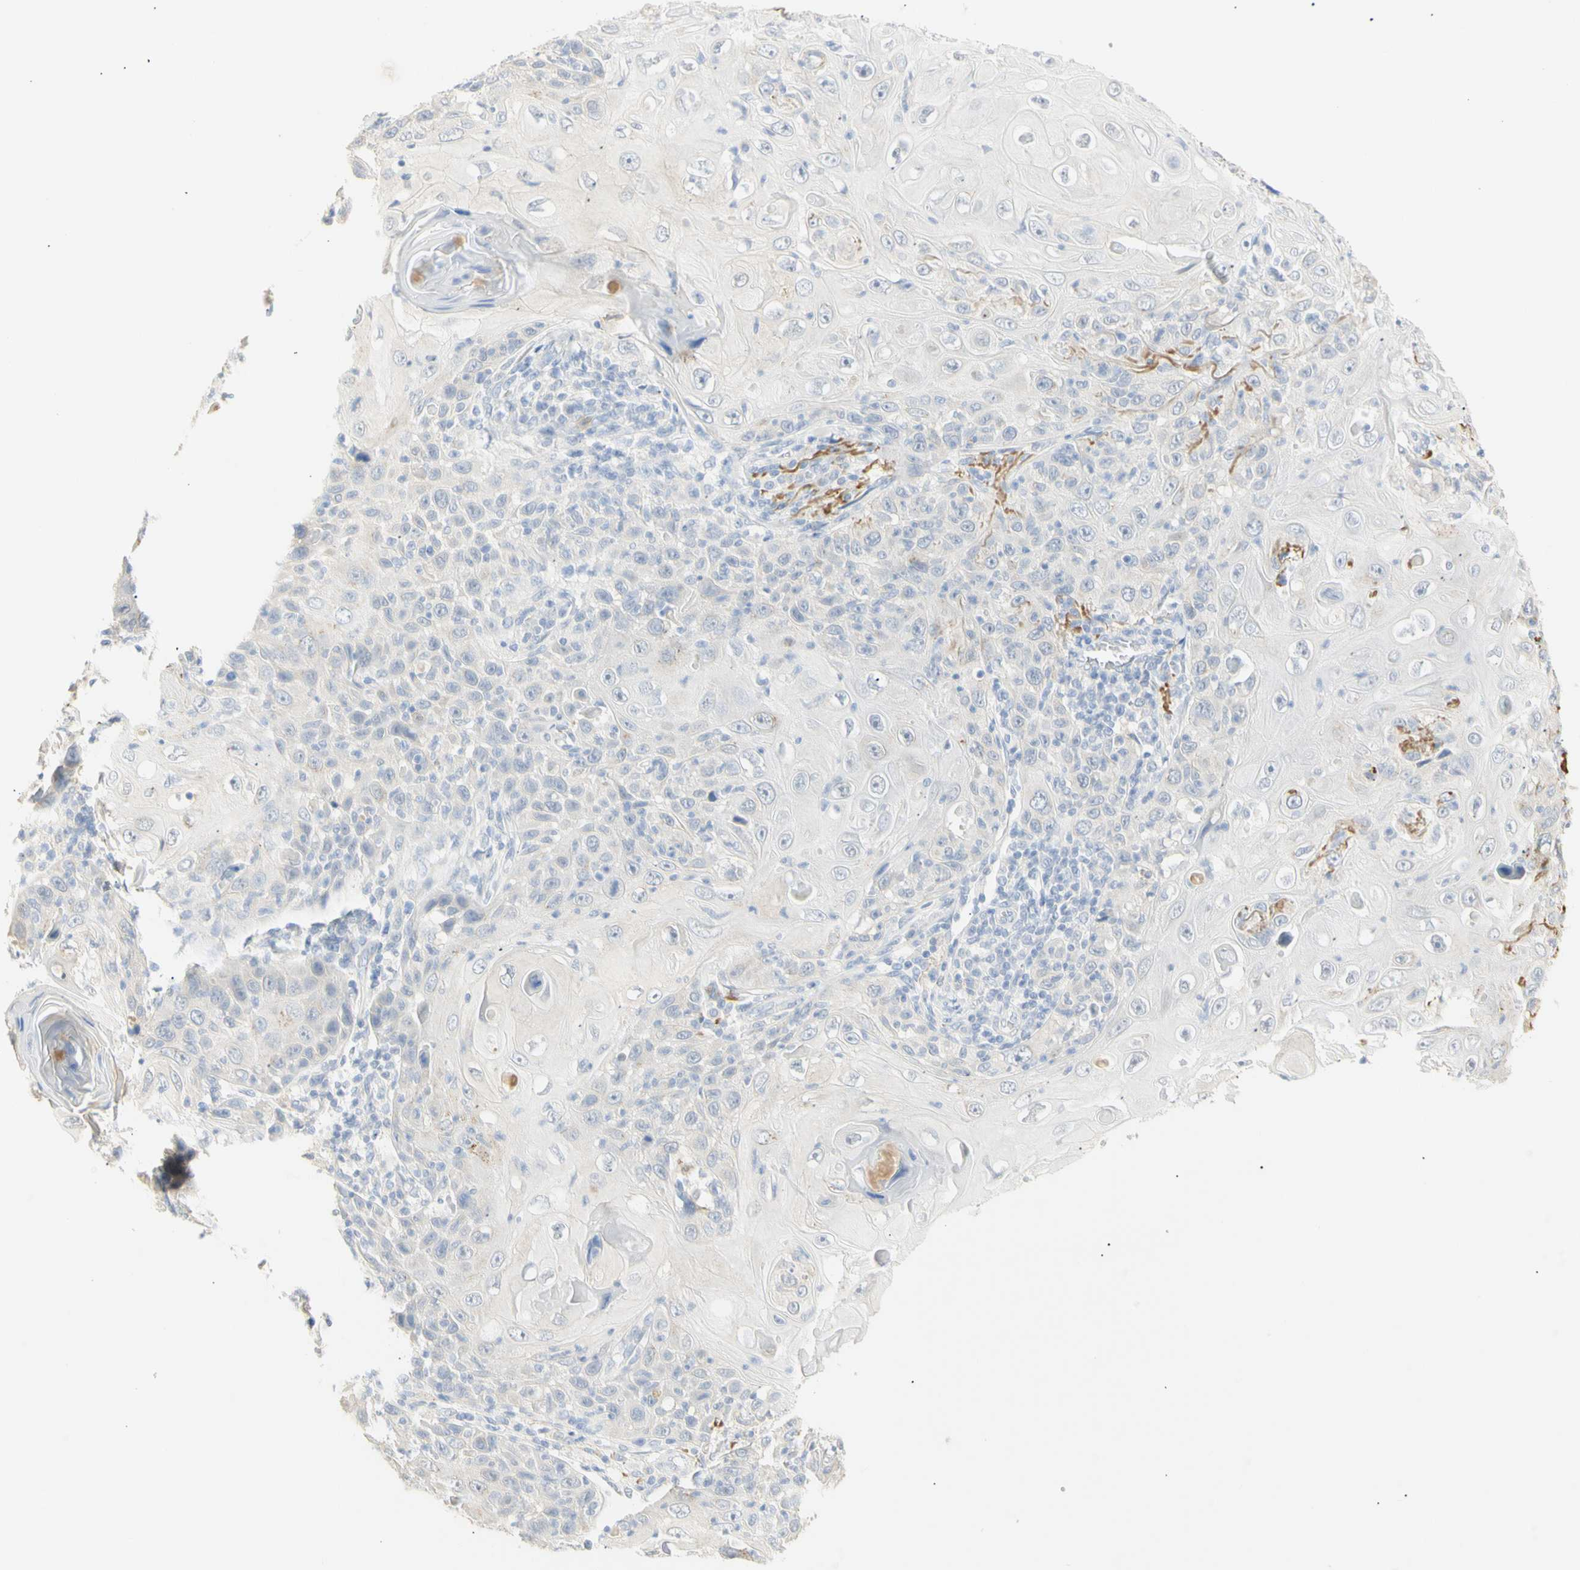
{"staining": {"intensity": "weak", "quantity": "<25%", "location": "cytoplasmic/membranous"}, "tissue": "skin cancer", "cell_type": "Tumor cells", "image_type": "cancer", "snomed": [{"axis": "morphology", "description": "Squamous cell carcinoma, NOS"}, {"axis": "topography", "description": "Skin"}], "caption": "Tumor cells show no significant protein positivity in skin squamous cell carcinoma.", "gene": "B4GALNT3", "patient": {"sex": "female", "age": 88}}